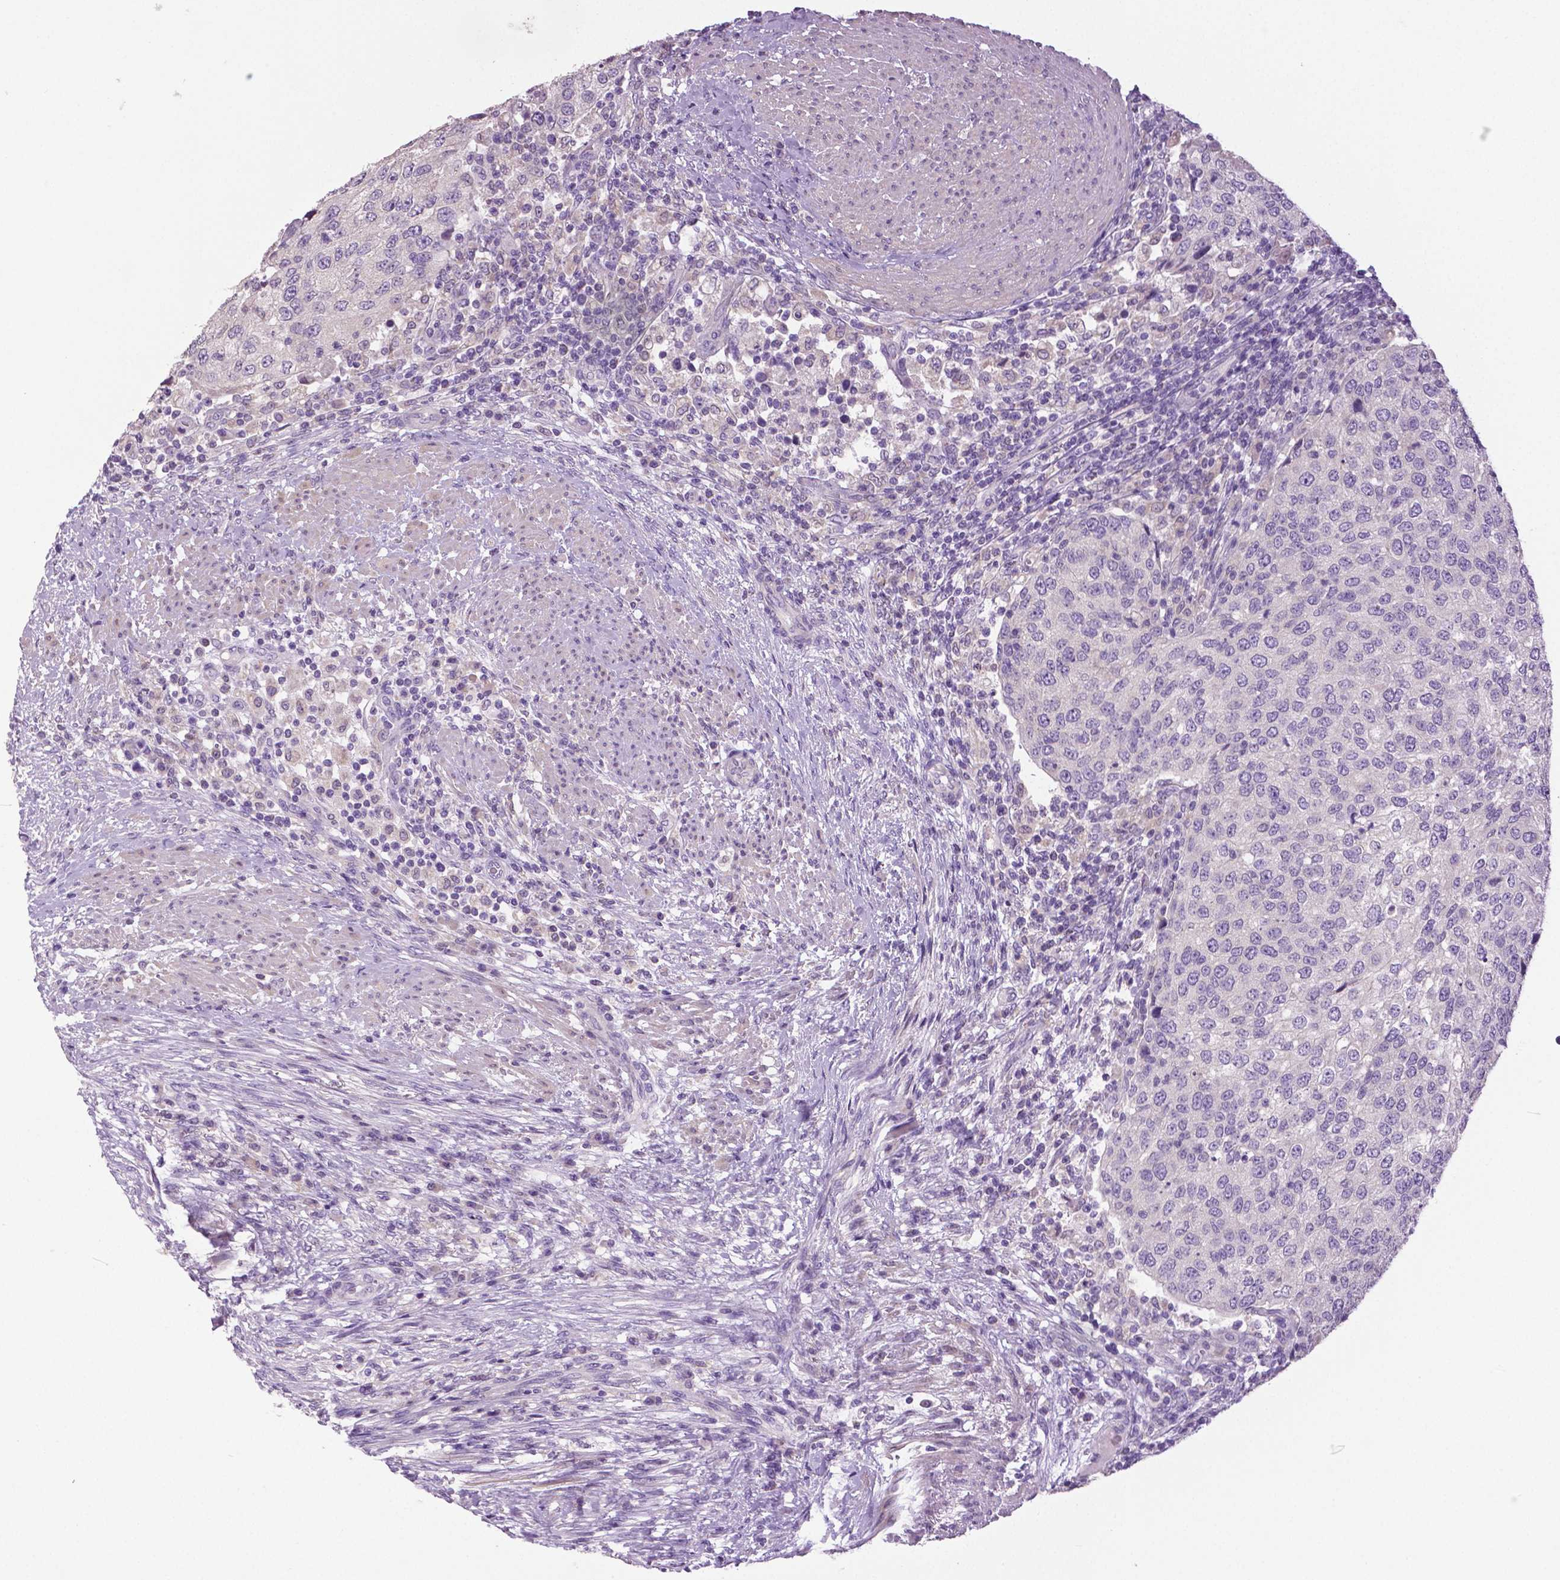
{"staining": {"intensity": "negative", "quantity": "none", "location": "none"}, "tissue": "urothelial cancer", "cell_type": "Tumor cells", "image_type": "cancer", "snomed": [{"axis": "morphology", "description": "Urothelial carcinoma, High grade"}, {"axis": "topography", "description": "Urinary bladder"}], "caption": "DAB immunohistochemical staining of high-grade urothelial carcinoma exhibits no significant positivity in tumor cells. Nuclei are stained in blue.", "gene": "DNAH12", "patient": {"sex": "female", "age": 78}}